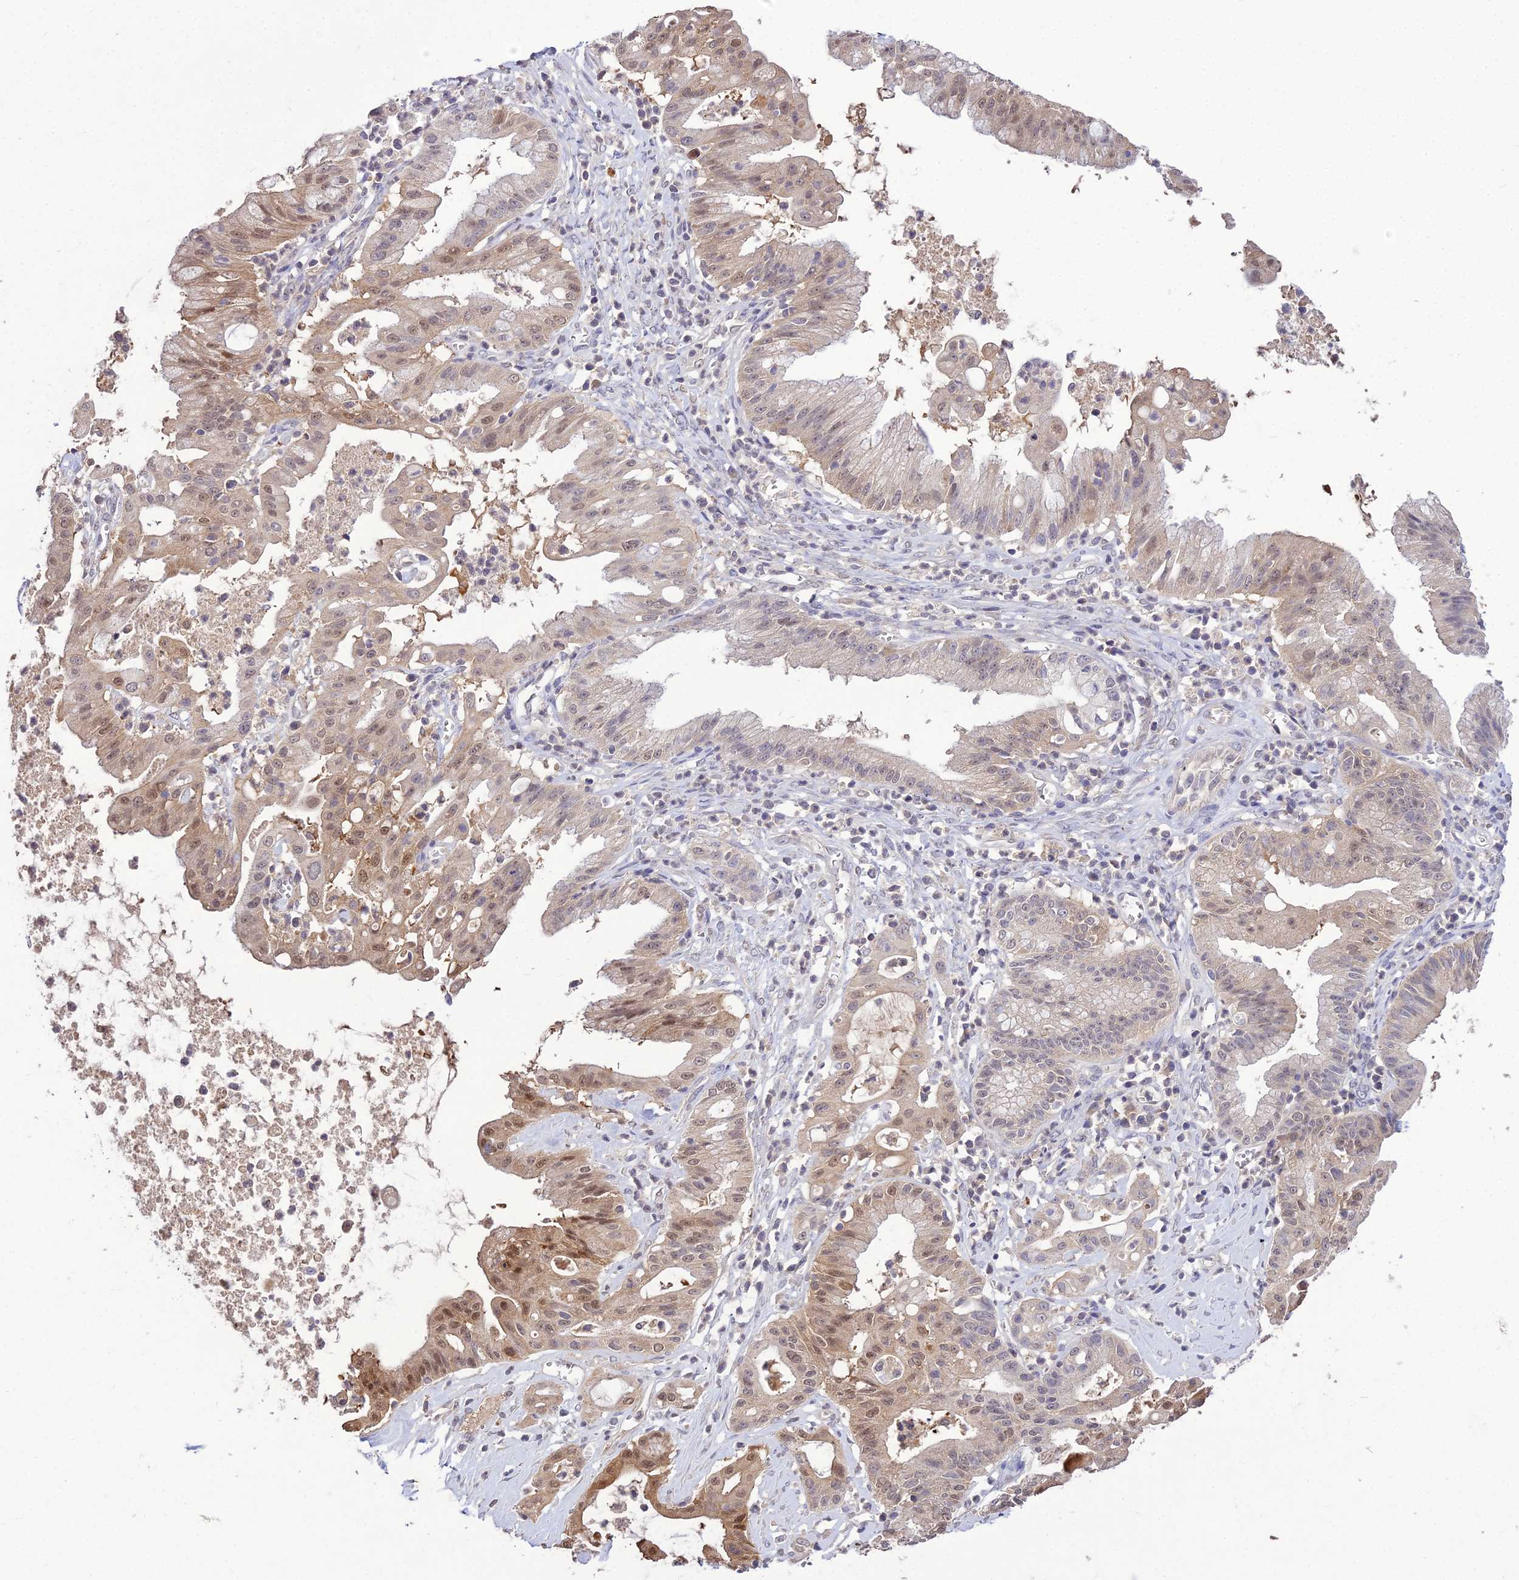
{"staining": {"intensity": "moderate", "quantity": "25%-75%", "location": "cytoplasmic/membranous,nuclear"}, "tissue": "ovarian cancer", "cell_type": "Tumor cells", "image_type": "cancer", "snomed": [{"axis": "morphology", "description": "Cystadenocarcinoma, mucinous, NOS"}, {"axis": "topography", "description": "Ovary"}], "caption": "The micrograph demonstrates a brown stain indicating the presence of a protein in the cytoplasmic/membranous and nuclear of tumor cells in mucinous cystadenocarcinoma (ovarian).", "gene": "PGK1", "patient": {"sex": "female", "age": 70}}